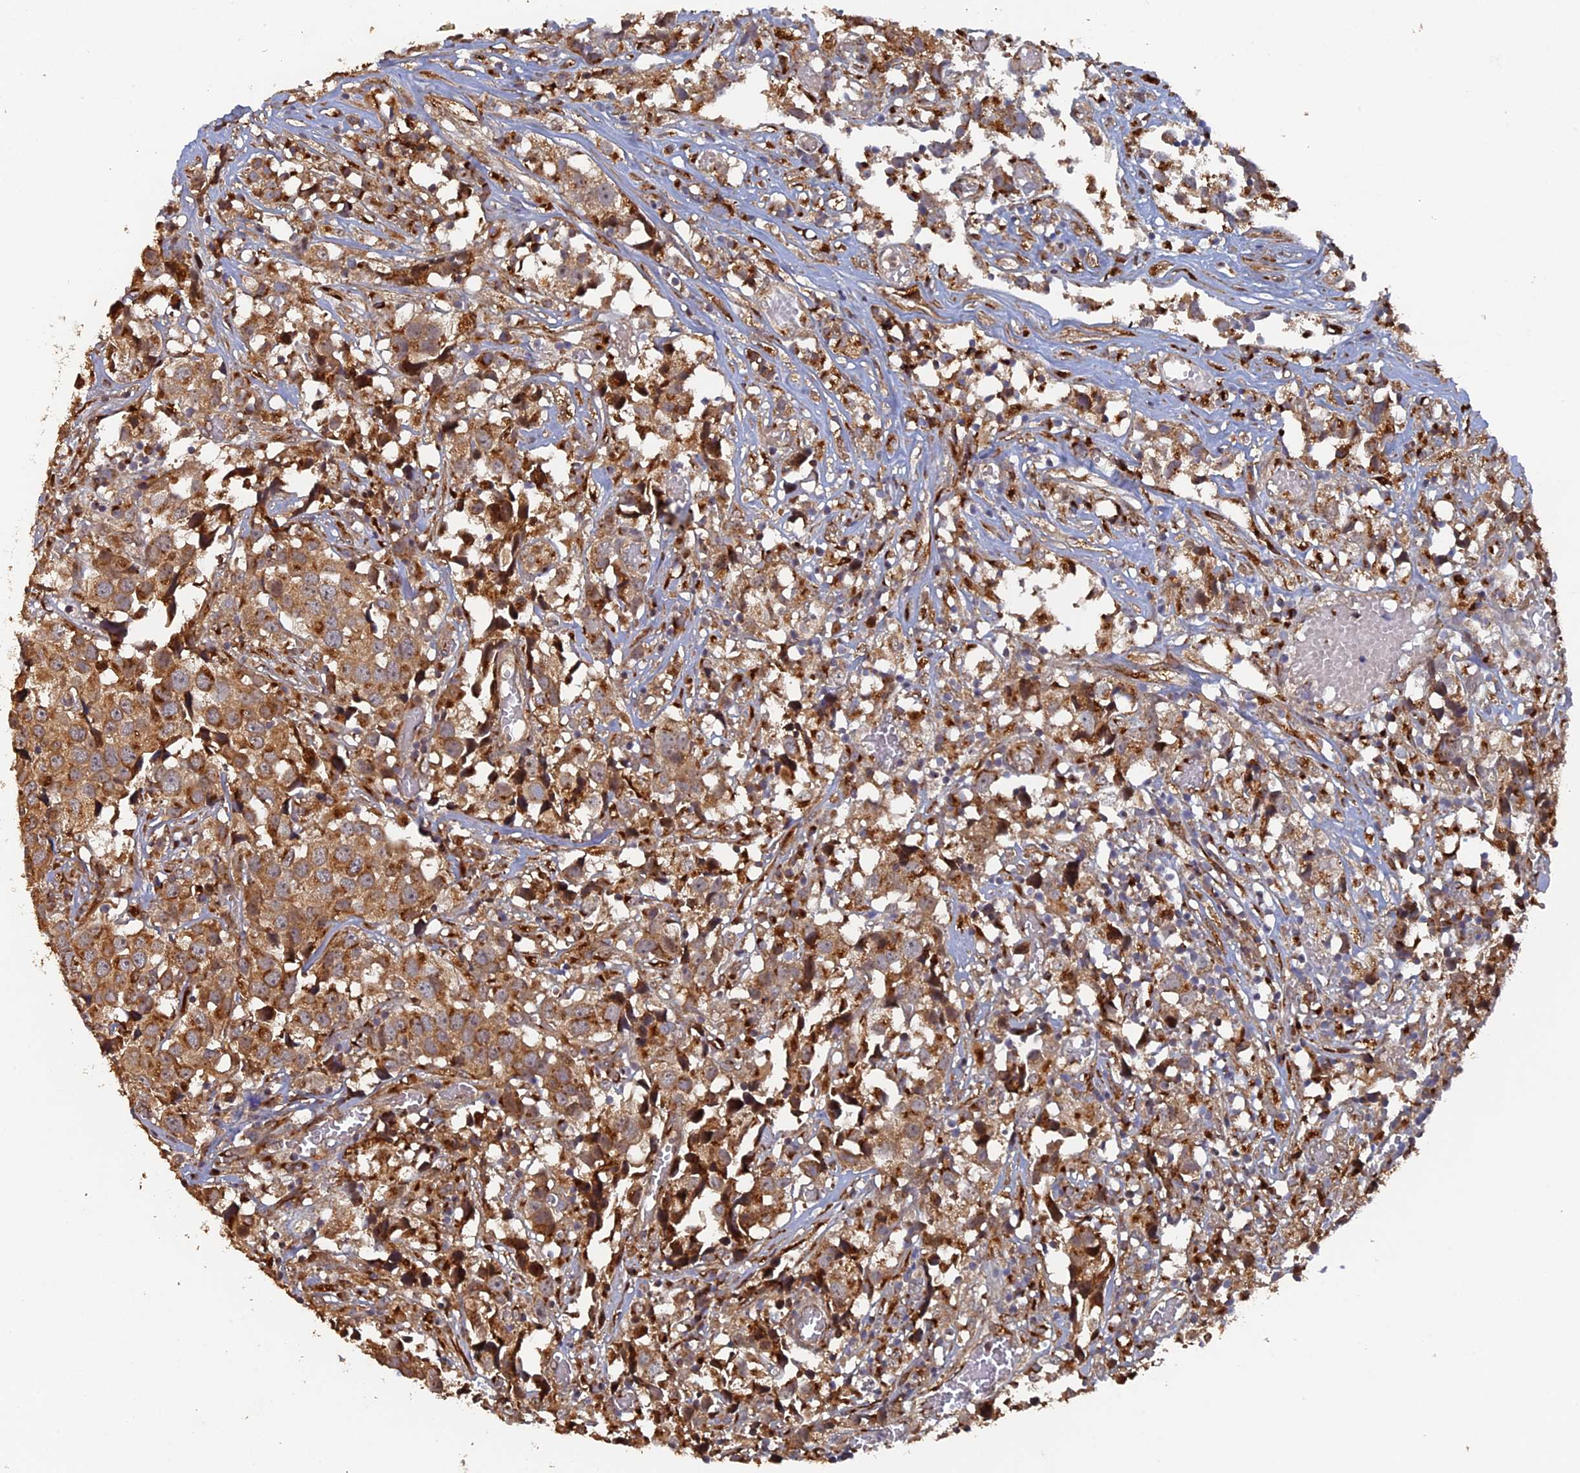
{"staining": {"intensity": "moderate", "quantity": ">75%", "location": "cytoplasmic/membranous"}, "tissue": "urothelial cancer", "cell_type": "Tumor cells", "image_type": "cancer", "snomed": [{"axis": "morphology", "description": "Urothelial carcinoma, High grade"}, {"axis": "topography", "description": "Urinary bladder"}], "caption": "Urothelial carcinoma (high-grade) was stained to show a protein in brown. There is medium levels of moderate cytoplasmic/membranous positivity in about >75% of tumor cells.", "gene": "VPS37C", "patient": {"sex": "female", "age": 75}}